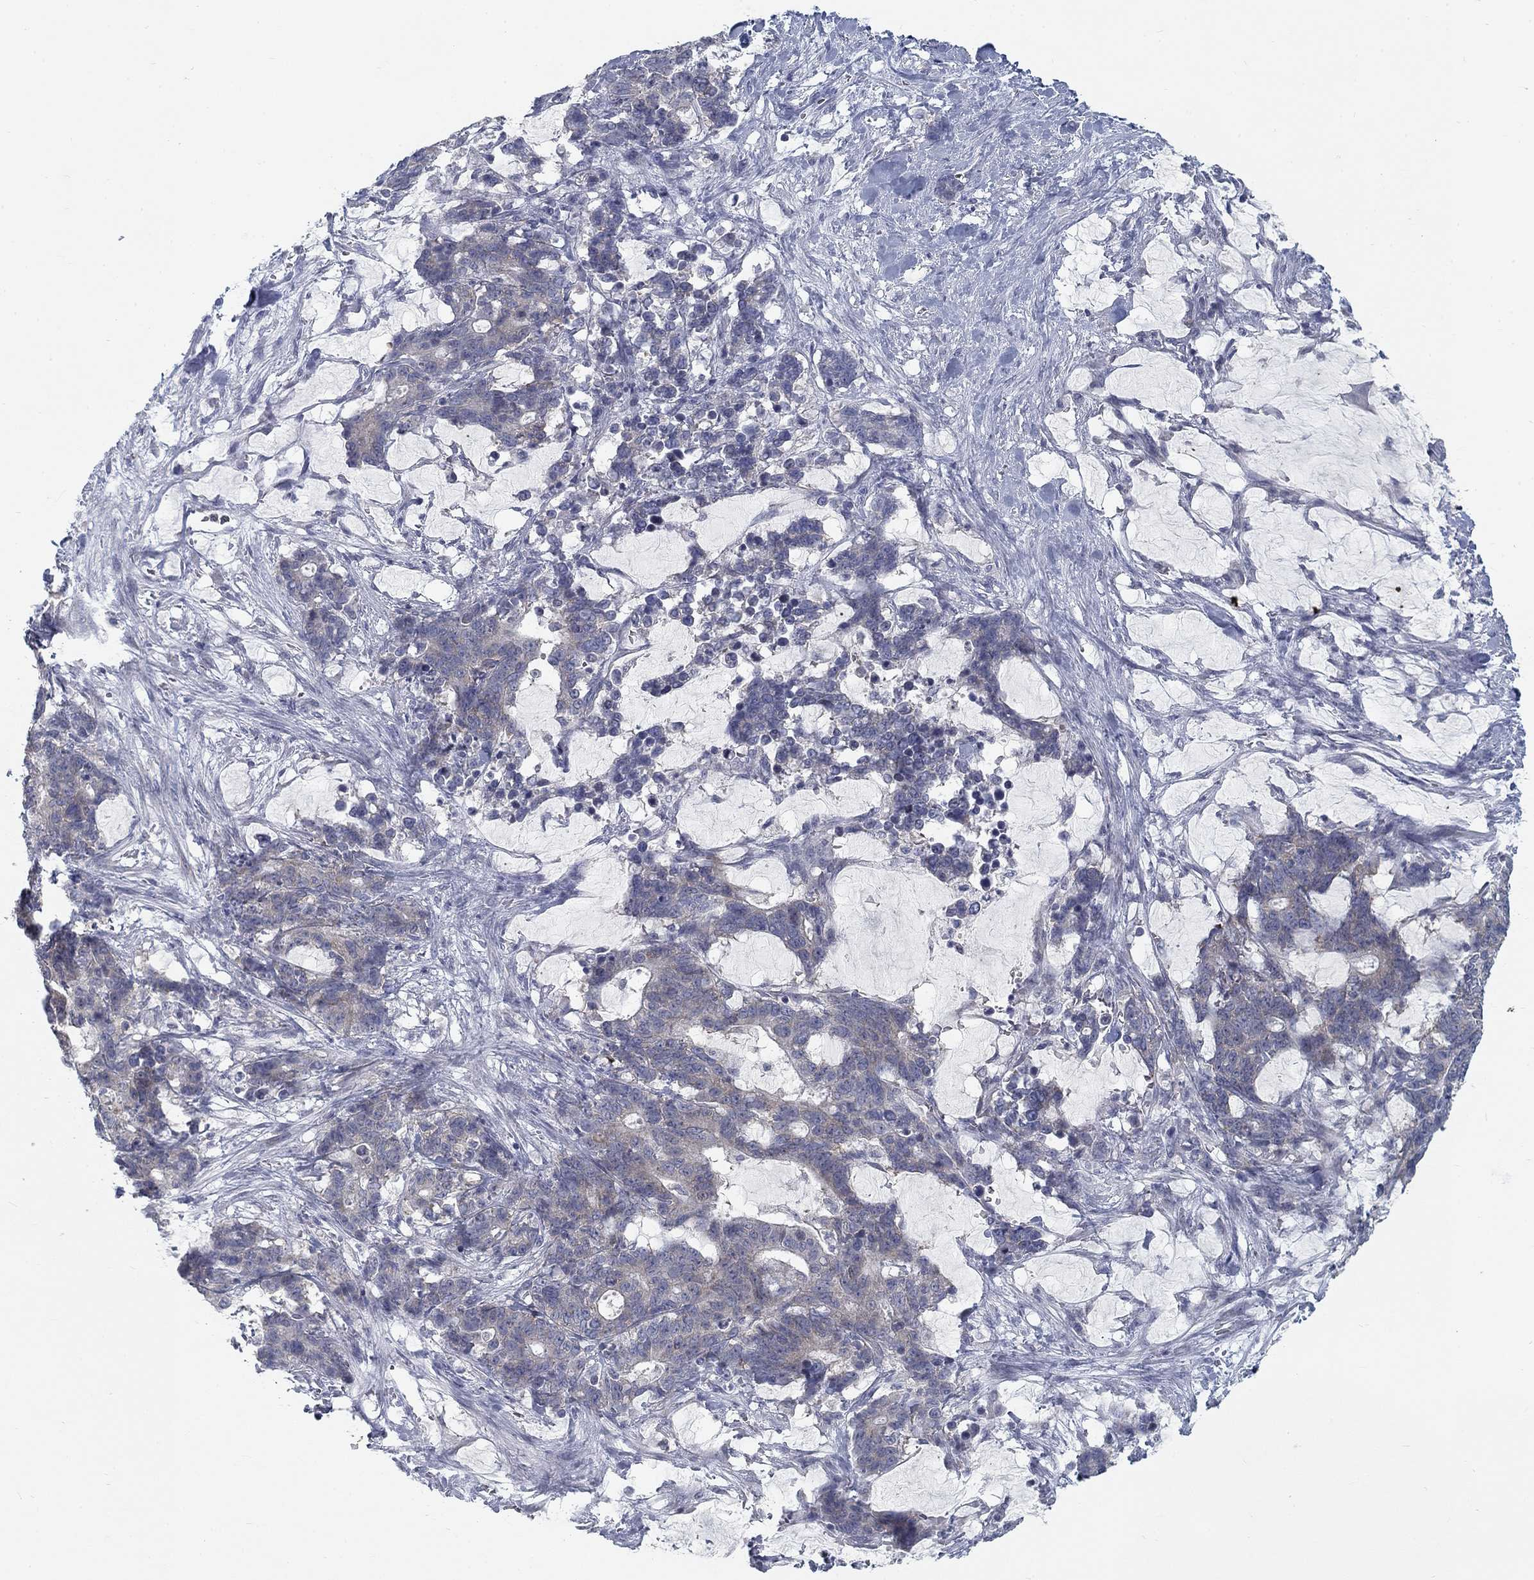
{"staining": {"intensity": "negative", "quantity": "none", "location": "none"}, "tissue": "stomach cancer", "cell_type": "Tumor cells", "image_type": "cancer", "snomed": [{"axis": "morphology", "description": "Normal tissue, NOS"}, {"axis": "morphology", "description": "Adenocarcinoma, NOS"}, {"axis": "topography", "description": "Stomach"}], "caption": "Immunohistochemical staining of stomach cancer (adenocarcinoma) reveals no significant expression in tumor cells.", "gene": "ATP1A3", "patient": {"sex": "female", "age": 64}}